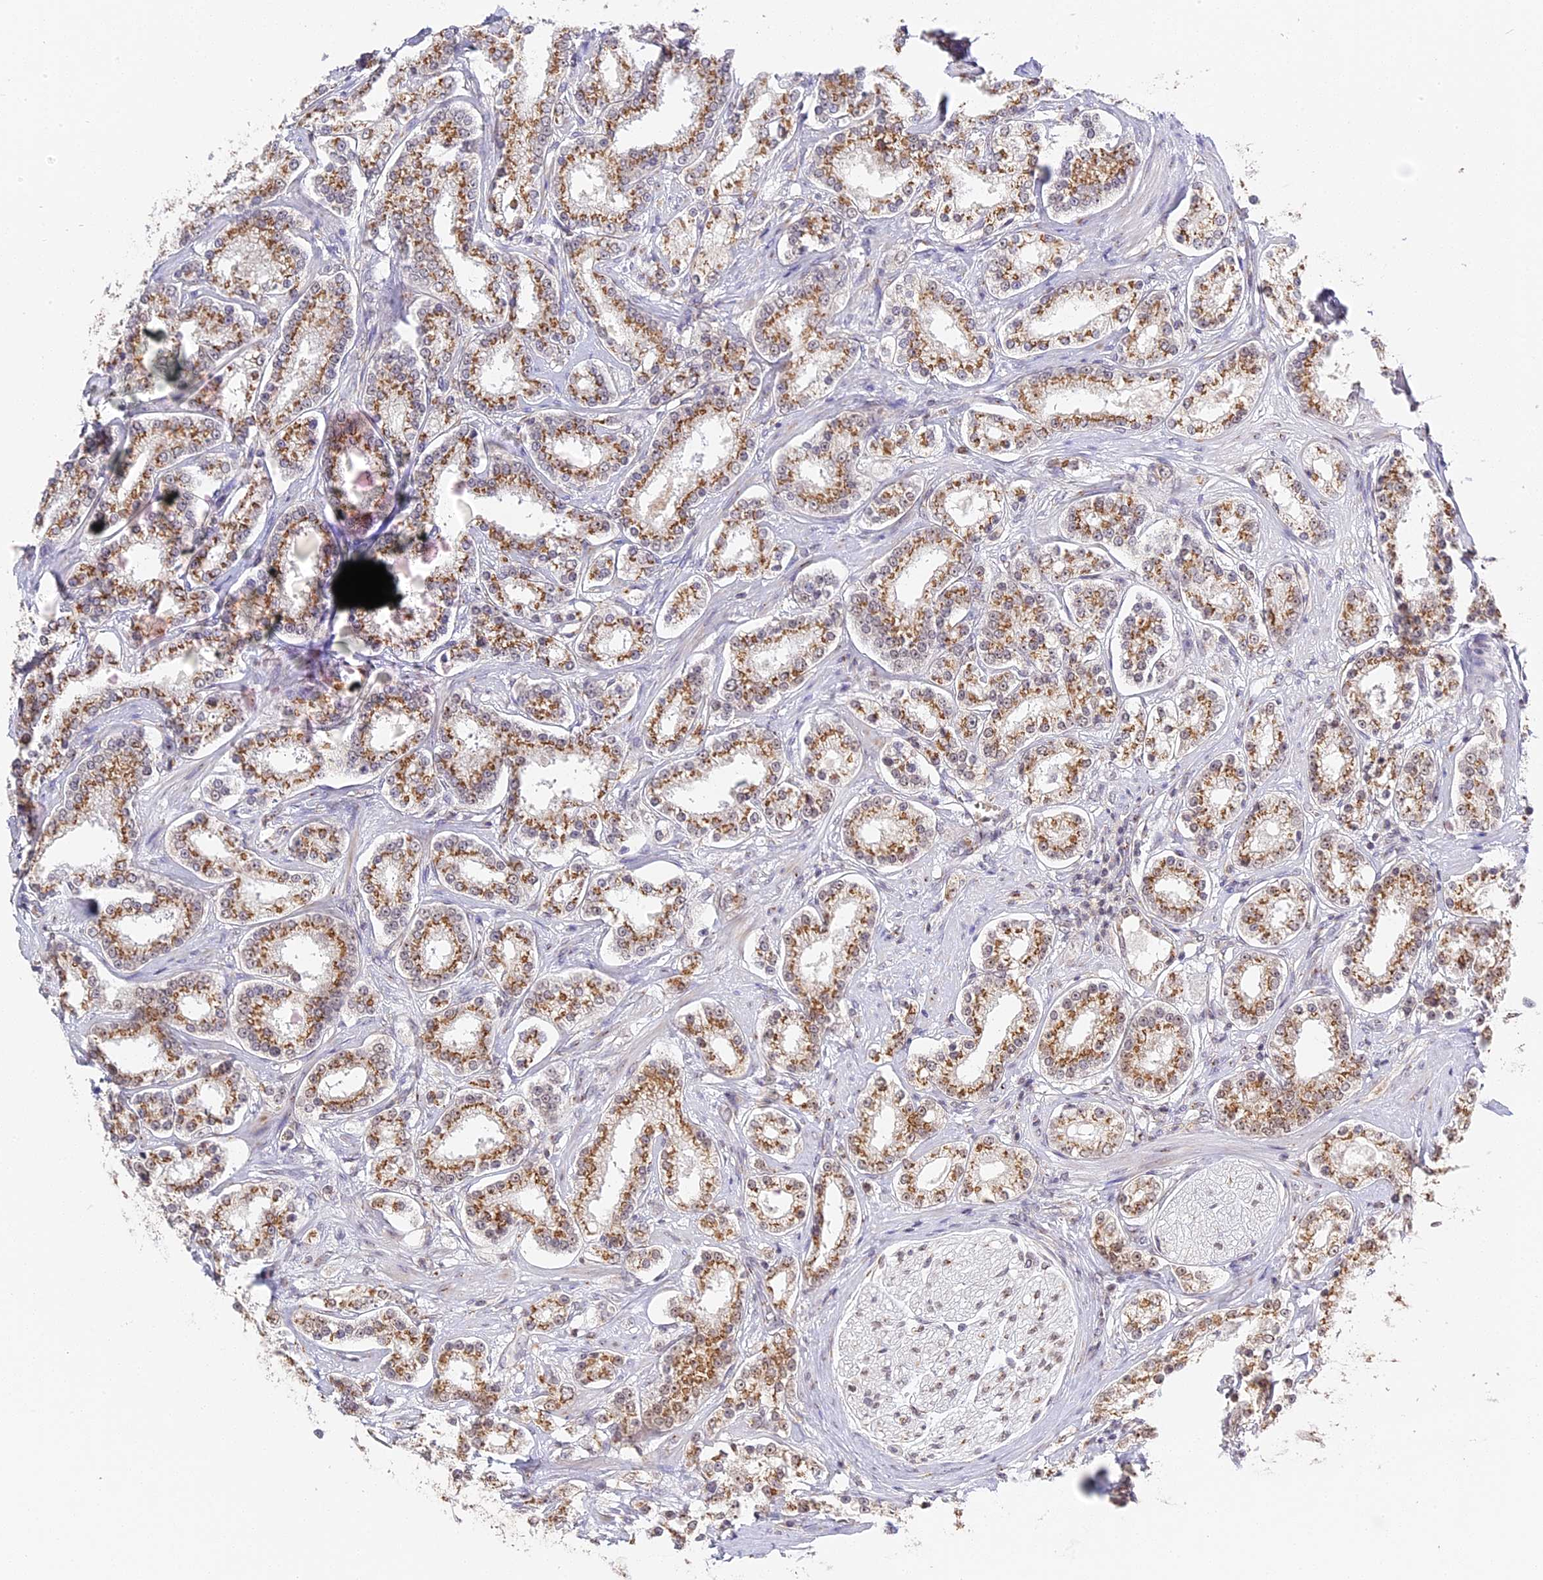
{"staining": {"intensity": "moderate", "quantity": ">75%", "location": "cytoplasmic/membranous"}, "tissue": "prostate cancer", "cell_type": "Tumor cells", "image_type": "cancer", "snomed": [{"axis": "morphology", "description": "Normal tissue, NOS"}, {"axis": "morphology", "description": "Adenocarcinoma, High grade"}, {"axis": "topography", "description": "Prostate"}], "caption": "IHC staining of prostate cancer (adenocarcinoma (high-grade)), which demonstrates medium levels of moderate cytoplasmic/membranous expression in approximately >75% of tumor cells indicating moderate cytoplasmic/membranous protein expression. The staining was performed using DAB (brown) for protein detection and nuclei were counterstained in hematoxylin (blue).", "gene": "HEATR5B", "patient": {"sex": "male", "age": 83}}